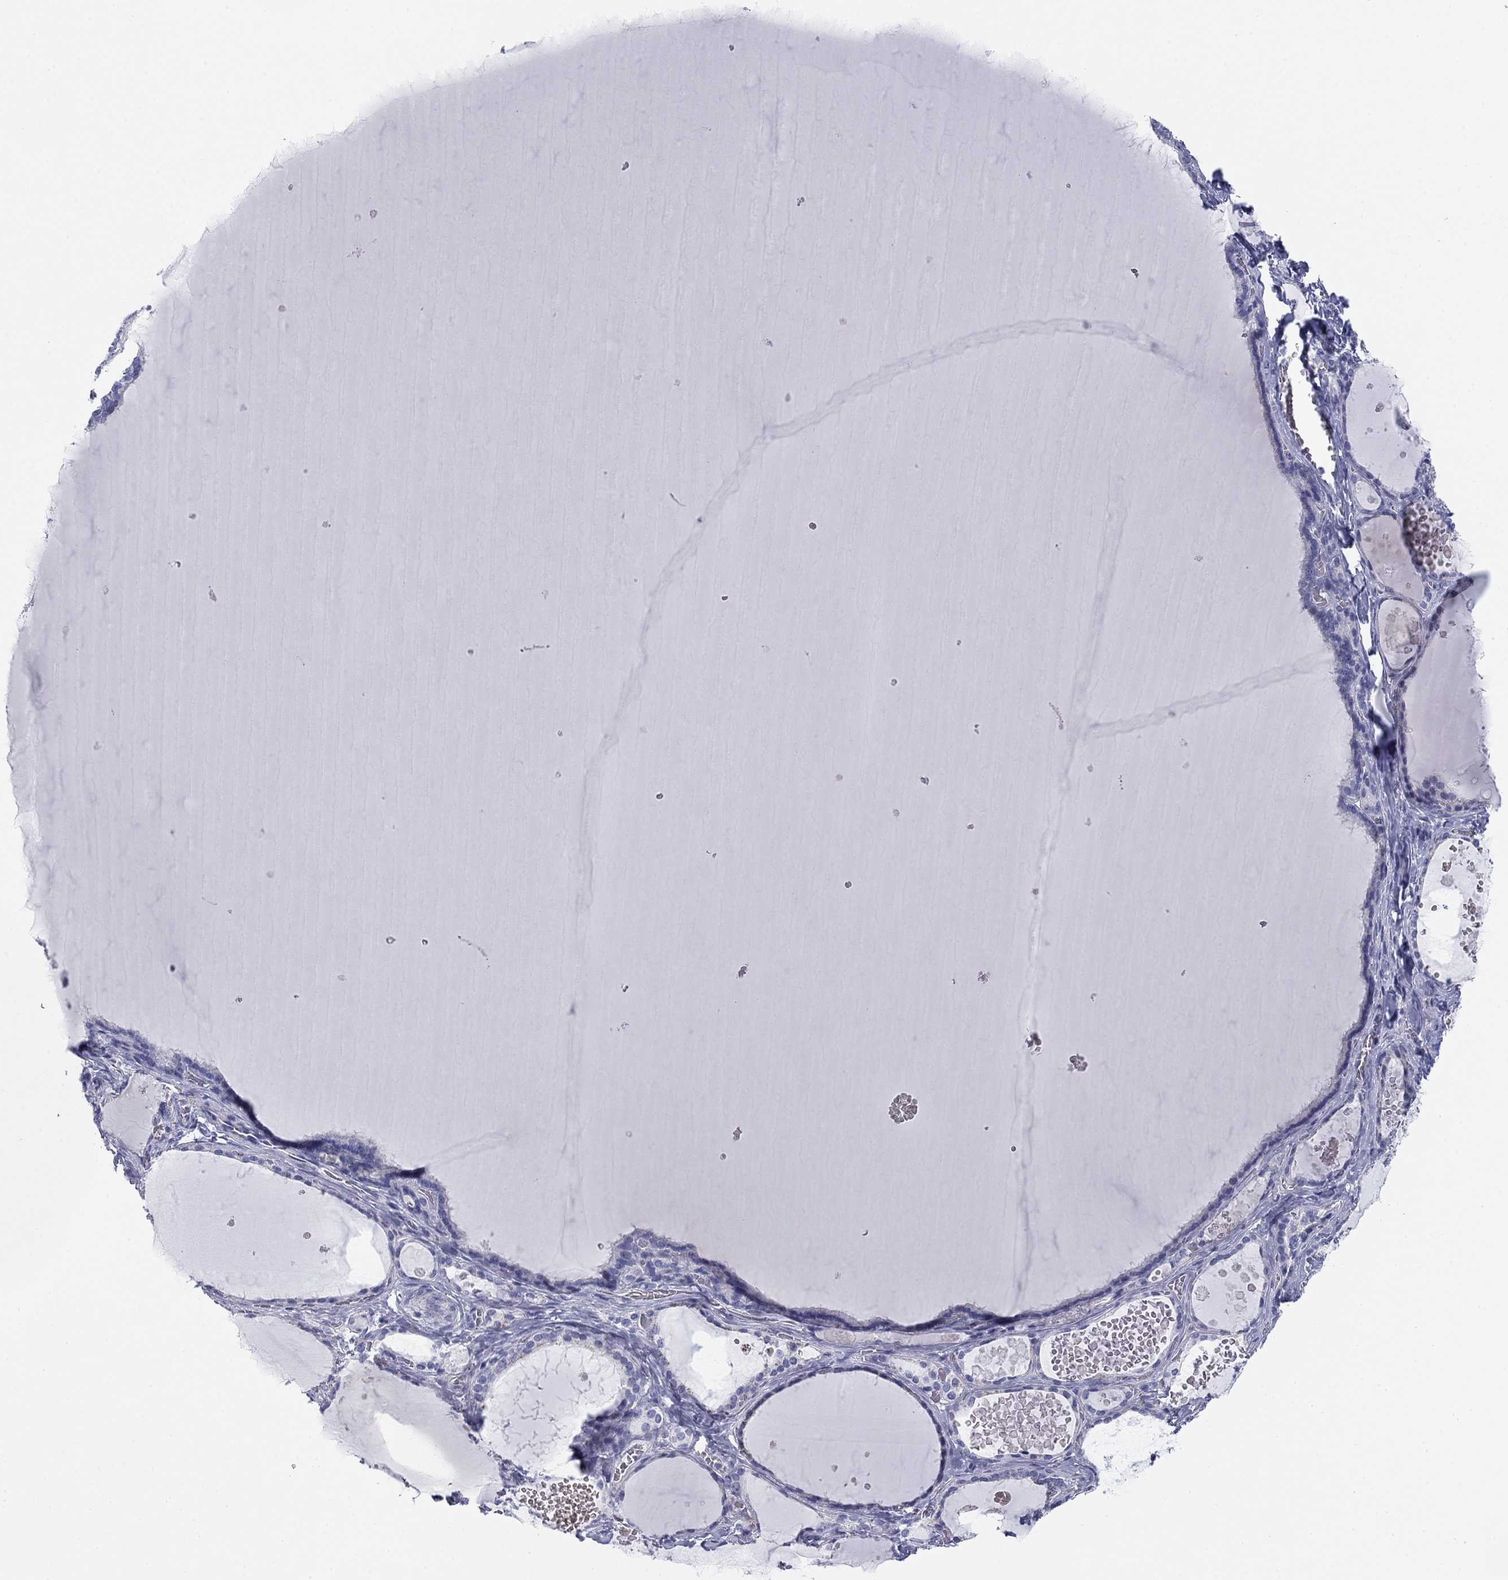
{"staining": {"intensity": "negative", "quantity": "none", "location": "none"}, "tissue": "thyroid gland", "cell_type": "Glandular cells", "image_type": "normal", "snomed": [{"axis": "morphology", "description": "Normal tissue, NOS"}, {"axis": "topography", "description": "Thyroid gland"}], "caption": "Immunohistochemistry micrograph of normal thyroid gland: human thyroid gland stained with DAB demonstrates no significant protein positivity in glandular cells.", "gene": "PRPH", "patient": {"sex": "female", "age": 56}}